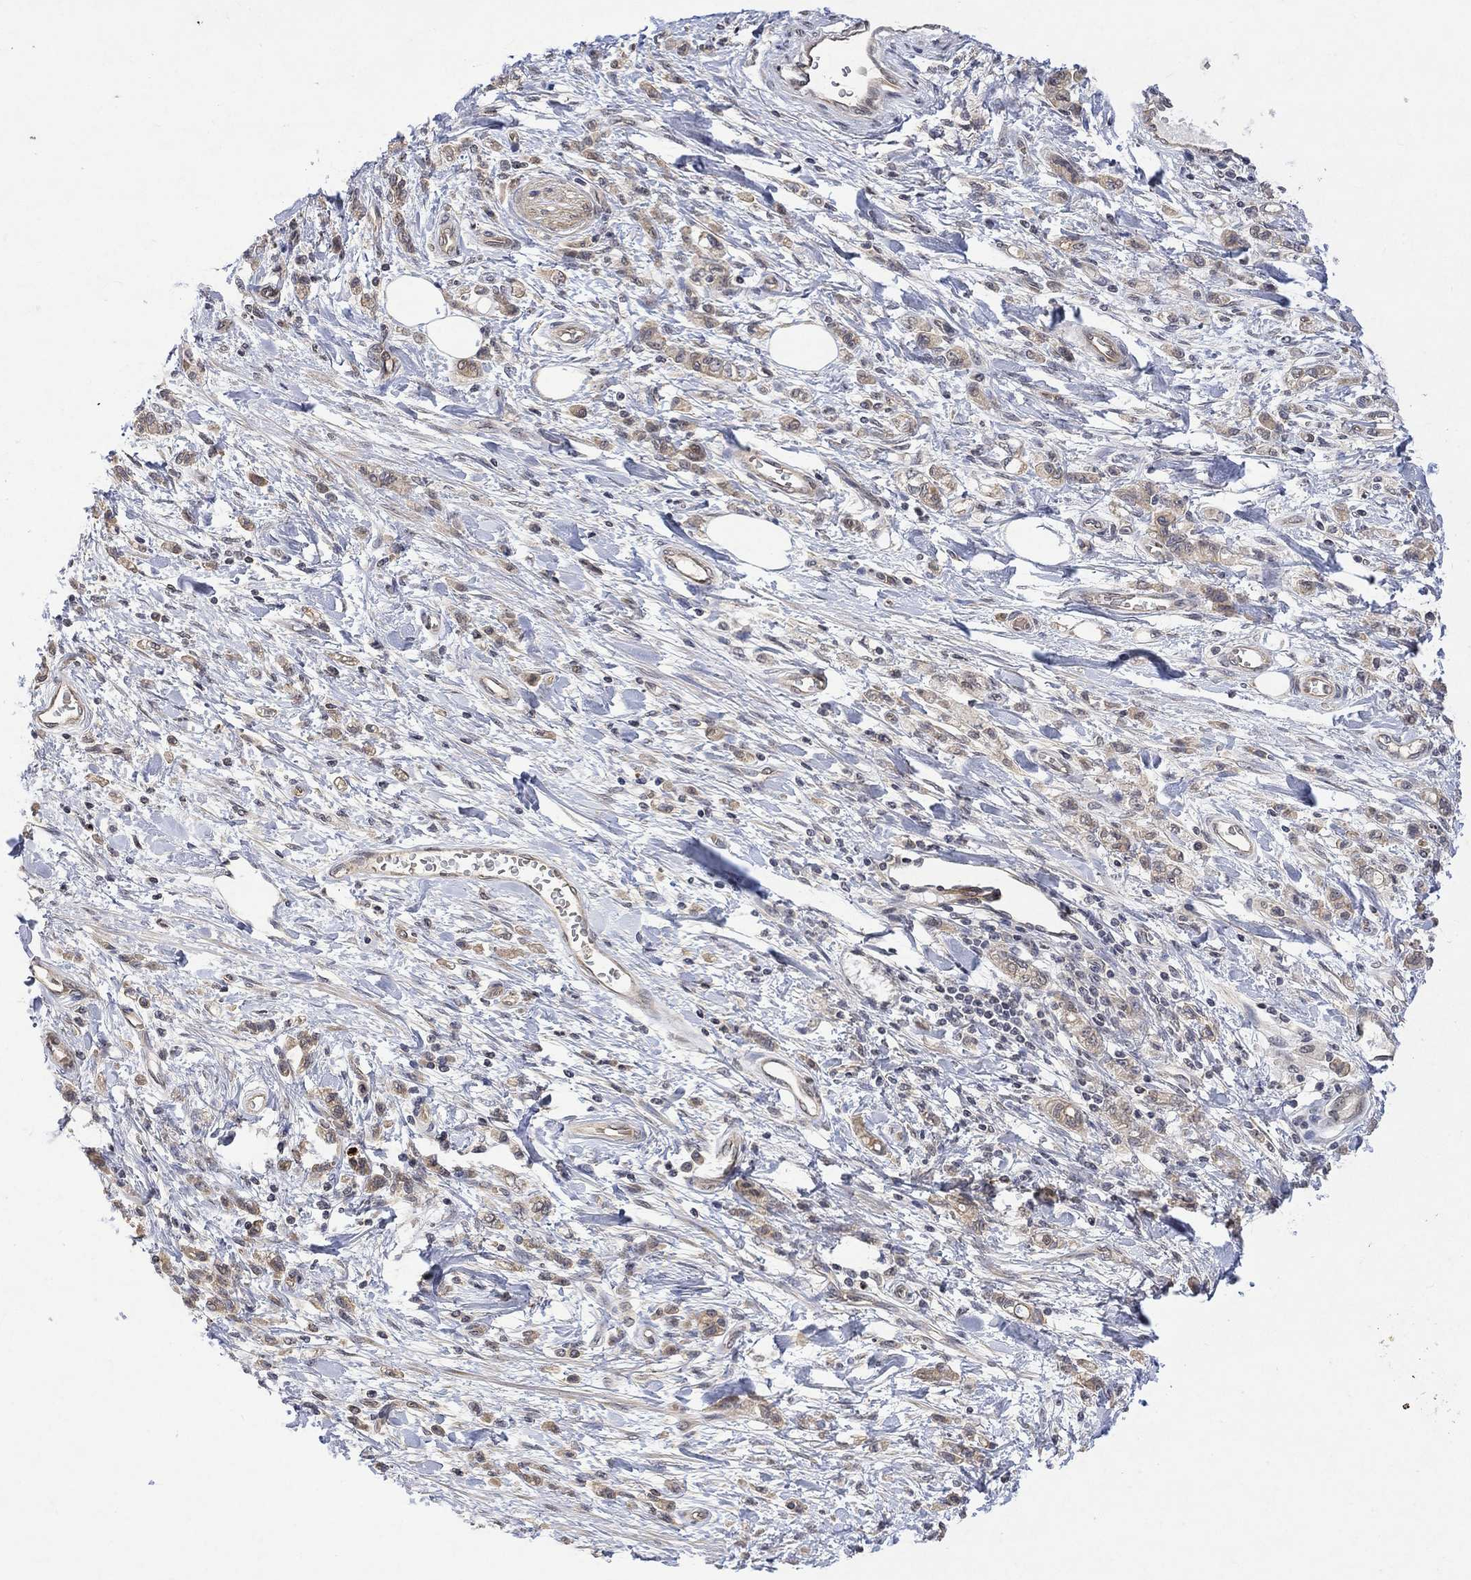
{"staining": {"intensity": "weak", "quantity": "25%-75%", "location": "cytoplasmic/membranous"}, "tissue": "stomach cancer", "cell_type": "Tumor cells", "image_type": "cancer", "snomed": [{"axis": "morphology", "description": "Adenocarcinoma, NOS"}, {"axis": "topography", "description": "Stomach"}], "caption": "Protein staining by immunohistochemistry (IHC) reveals weak cytoplasmic/membranous expression in approximately 25%-75% of tumor cells in adenocarcinoma (stomach). The staining is performed using DAB (3,3'-diaminobenzidine) brown chromogen to label protein expression. The nuclei are counter-stained blue using hematoxylin.", "gene": "GRIN2D", "patient": {"sex": "male", "age": 77}}